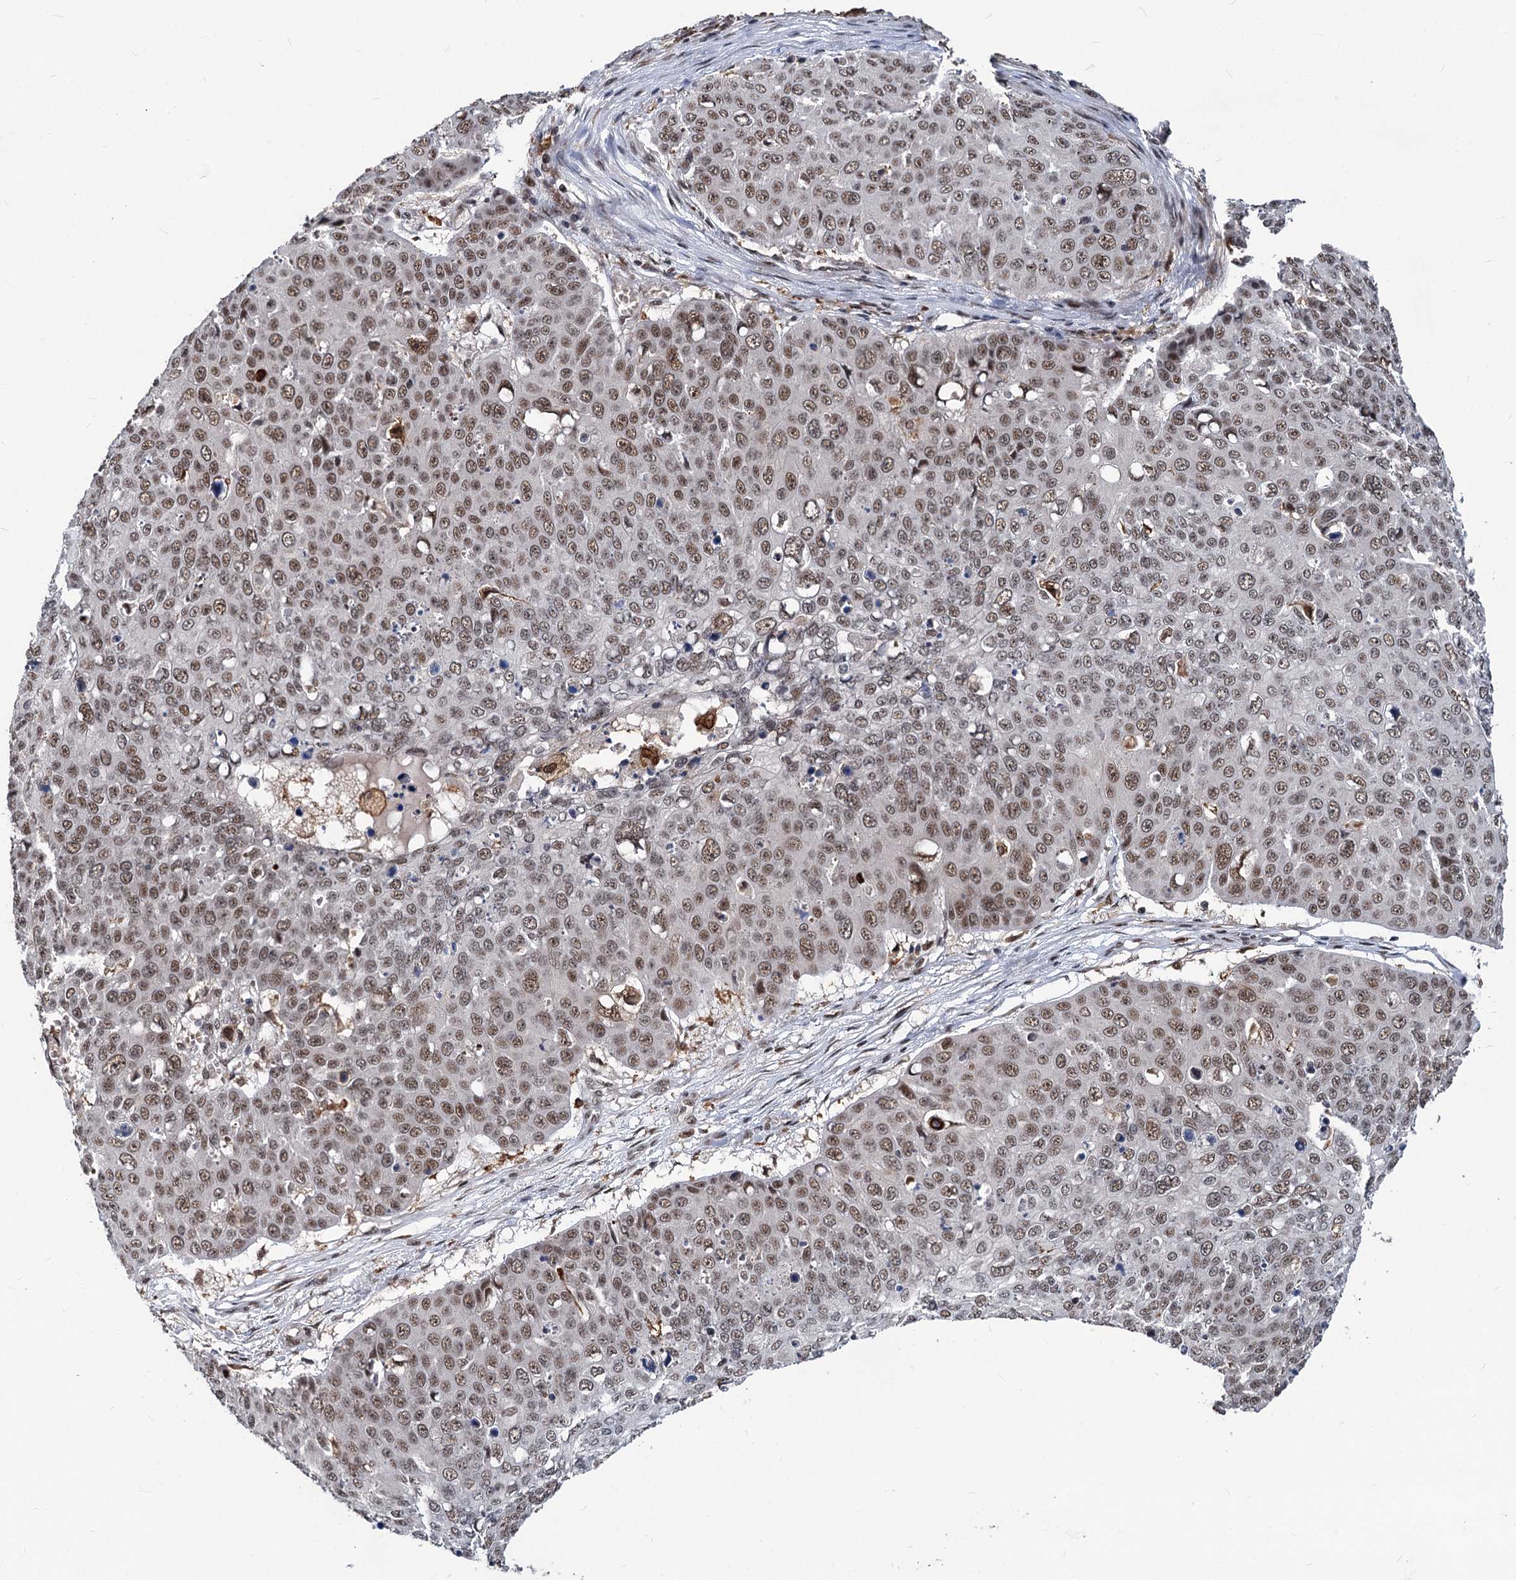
{"staining": {"intensity": "weak", "quantity": "25%-75%", "location": "nuclear"}, "tissue": "skin cancer", "cell_type": "Tumor cells", "image_type": "cancer", "snomed": [{"axis": "morphology", "description": "Squamous cell carcinoma, NOS"}, {"axis": "topography", "description": "Skin"}], "caption": "Protein analysis of squamous cell carcinoma (skin) tissue displays weak nuclear positivity in about 25%-75% of tumor cells.", "gene": "PHF8", "patient": {"sex": "male", "age": 71}}